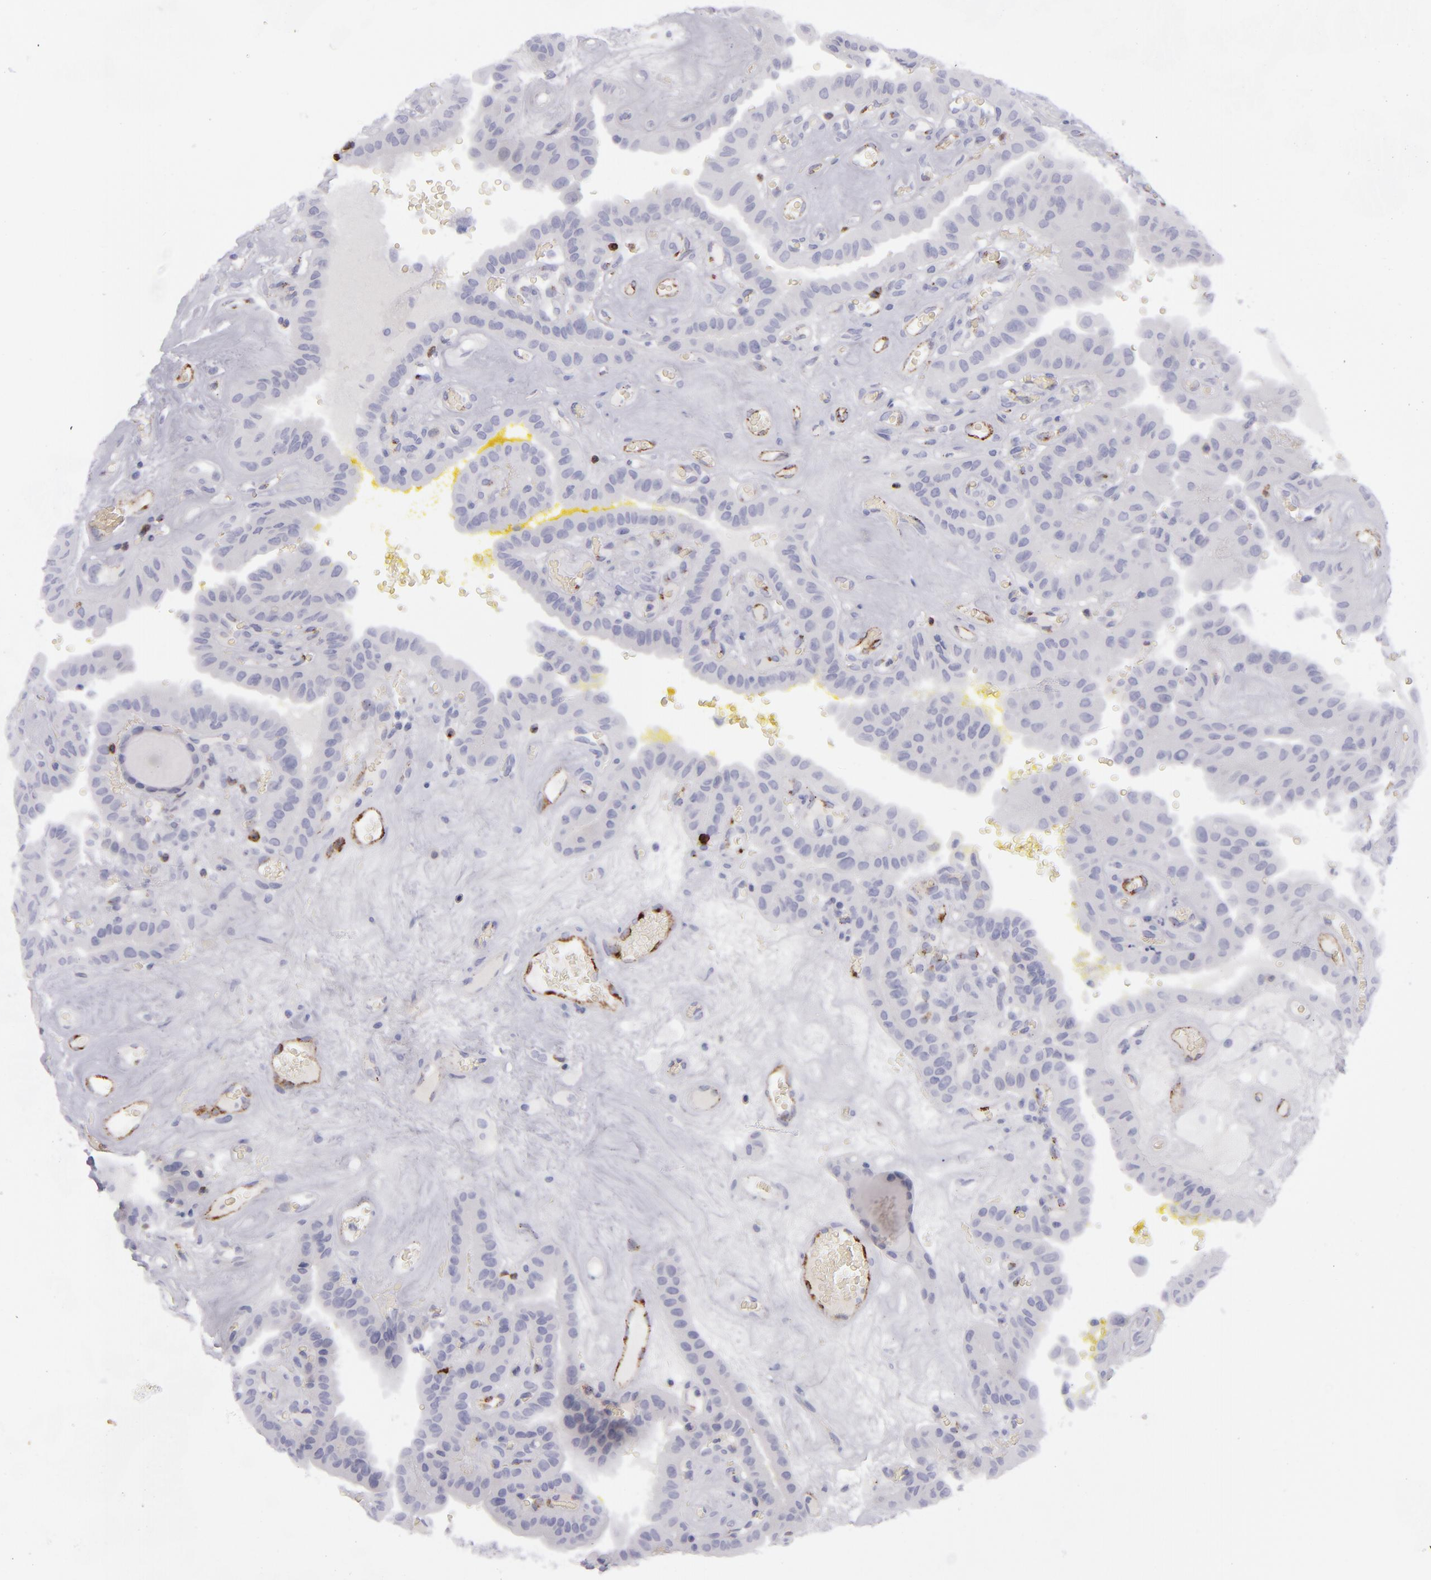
{"staining": {"intensity": "negative", "quantity": "none", "location": "none"}, "tissue": "thyroid cancer", "cell_type": "Tumor cells", "image_type": "cancer", "snomed": [{"axis": "morphology", "description": "Papillary adenocarcinoma, NOS"}, {"axis": "topography", "description": "Thyroid gland"}], "caption": "Immunohistochemistry (IHC) photomicrograph of human thyroid cancer stained for a protein (brown), which reveals no expression in tumor cells.", "gene": "CD27", "patient": {"sex": "male", "age": 87}}